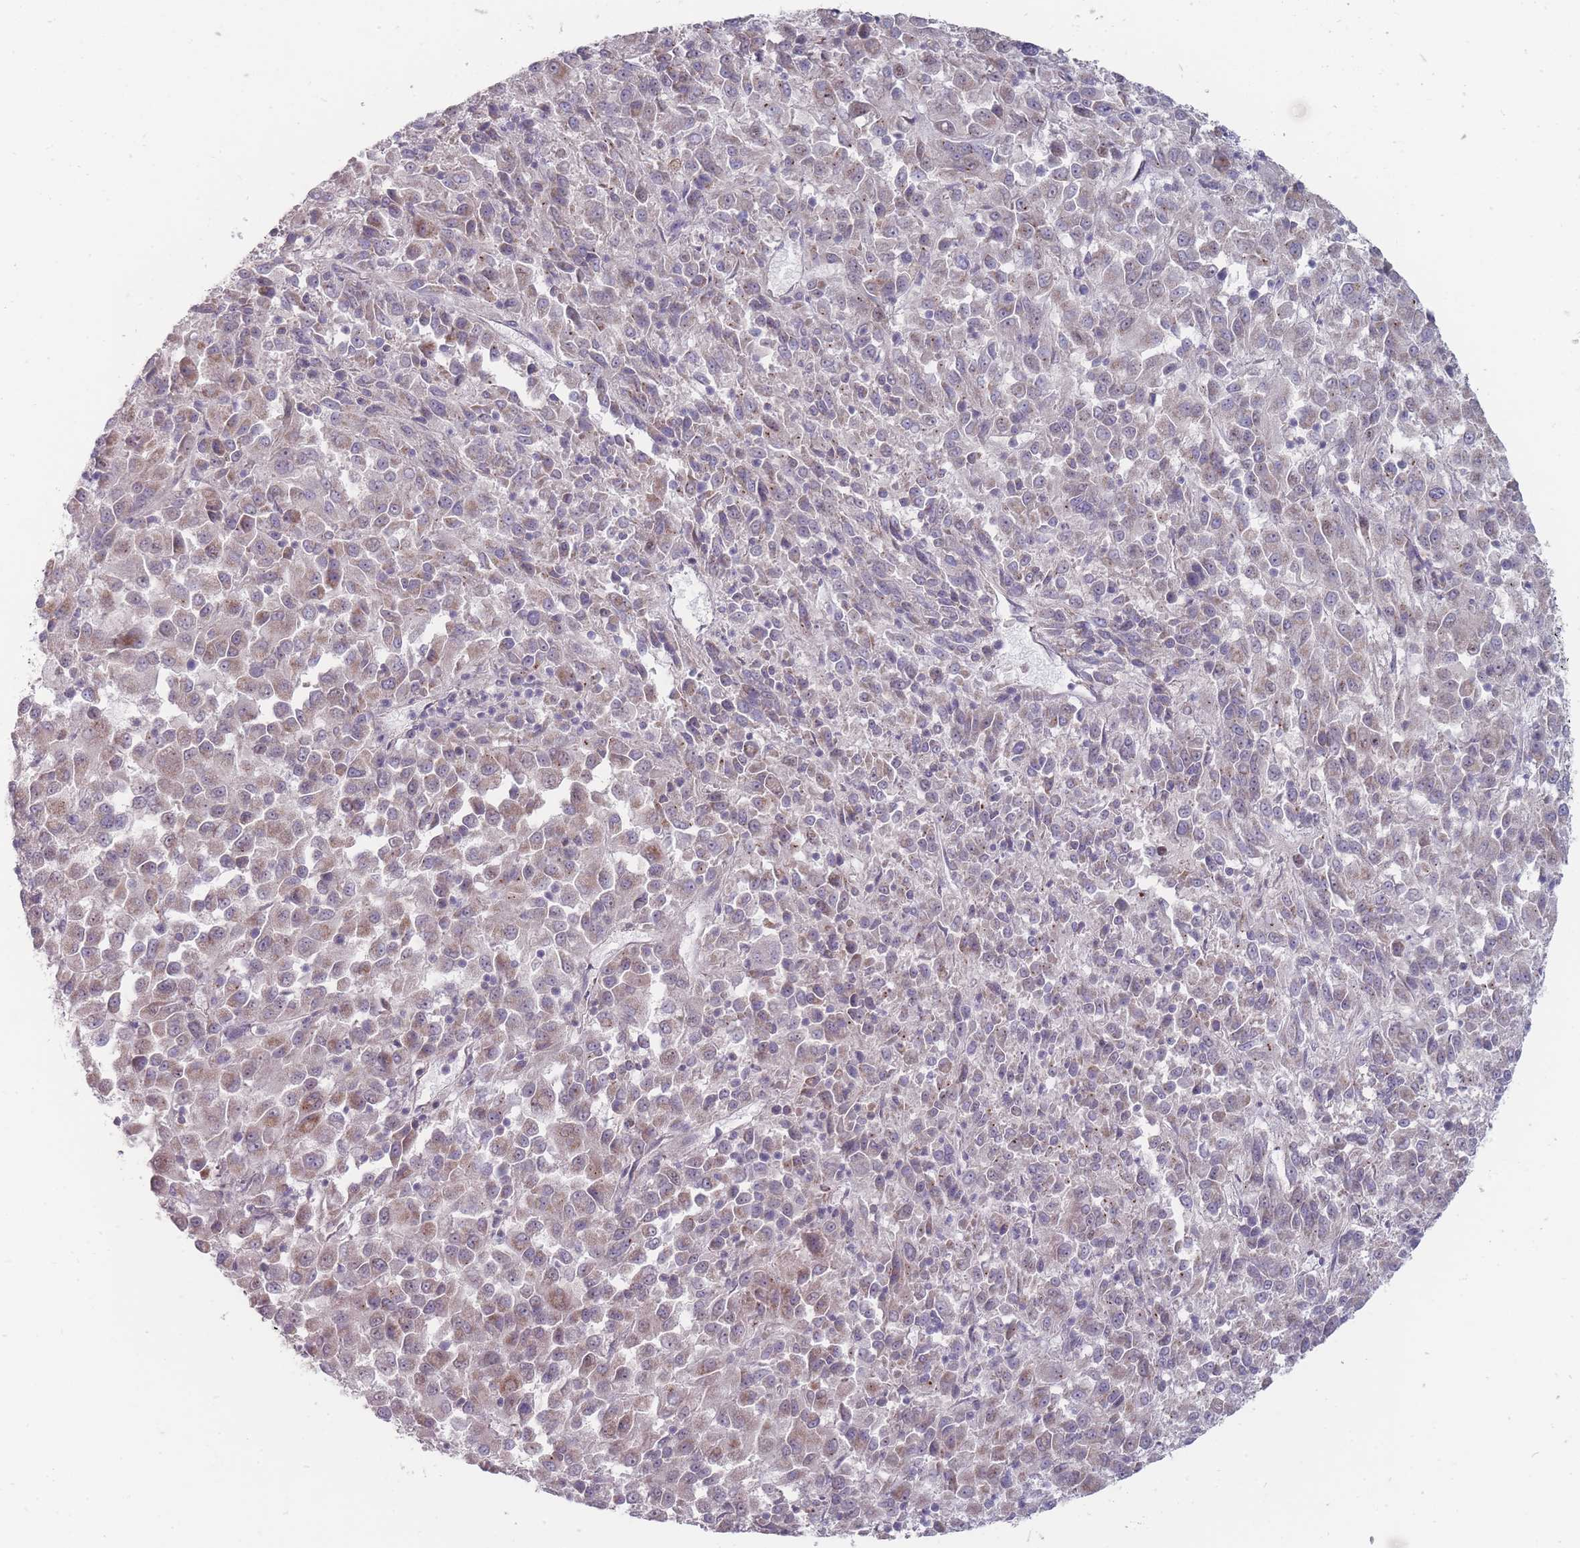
{"staining": {"intensity": "weak", "quantity": "25%-75%", "location": "cytoplasmic/membranous"}, "tissue": "melanoma", "cell_type": "Tumor cells", "image_type": "cancer", "snomed": [{"axis": "morphology", "description": "Malignant melanoma, Metastatic site"}, {"axis": "topography", "description": "Lung"}], "caption": "Tumor cells exhibit low levels of weak cytoplasmic/membranous staining in about 25%-75% of cells in human malignant melanoma (metastatic site).", "gene": "PCDH12", "patient": {"sex": "male", "age": 64}}